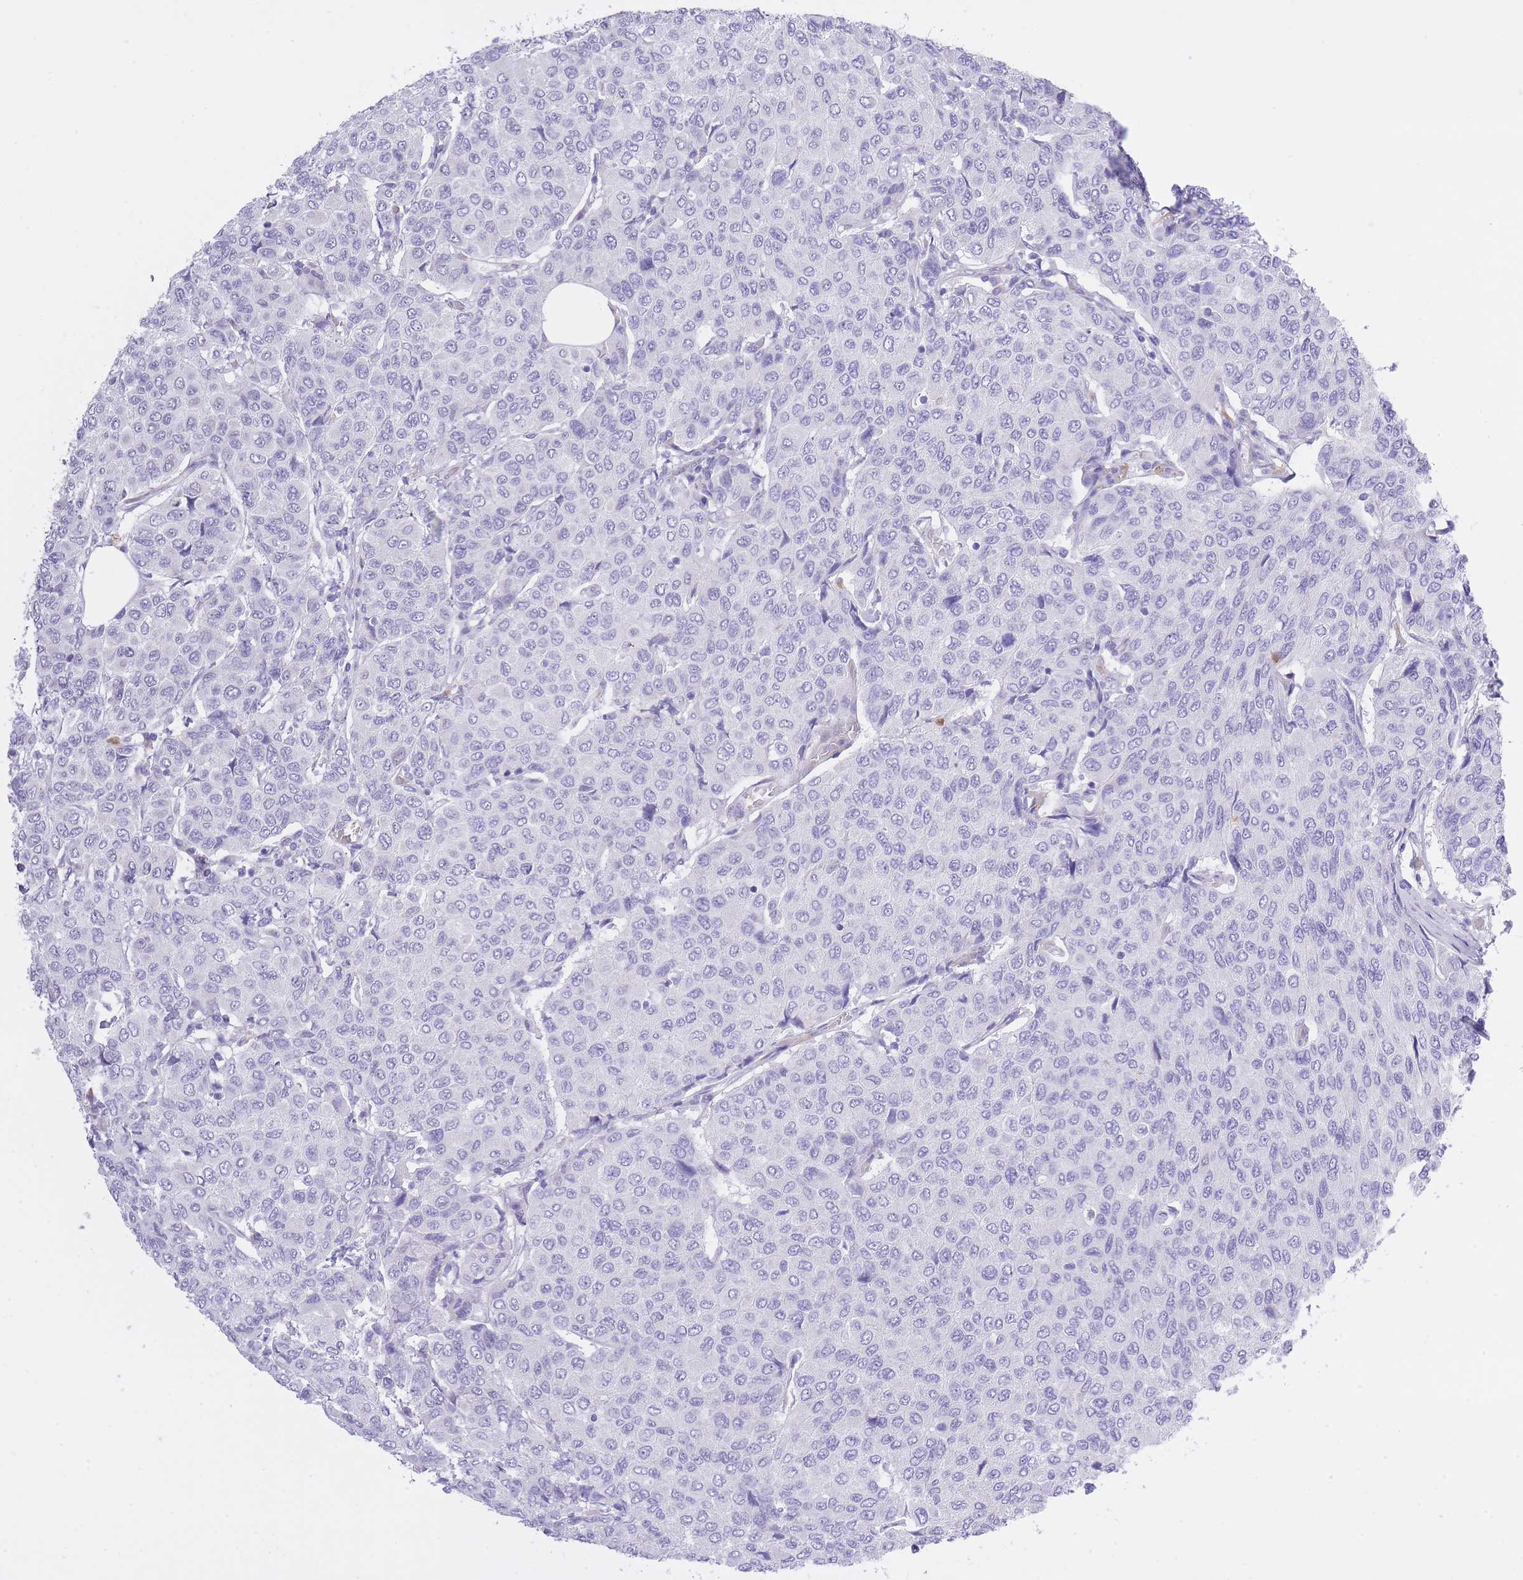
{"staining": {"intensity": "negative", "quantity": "none", "location": "none"}, "tissue": "breast cancer", "cell_type": "Tumor cells", "image_type": "cancer", "snomed": [{"axis": "morphology", "description": "Duct carcinoma"}, {"axis": "topography", "description": "Breast"}], "caption": "The photomicrograph exhibits no significant staining in tumor cells of invasive ductal carcinoma (breast). Nuclei are stained in blue.", "gene": "MEIOSIN", "patient": {"sex": "female", "age": 55}}